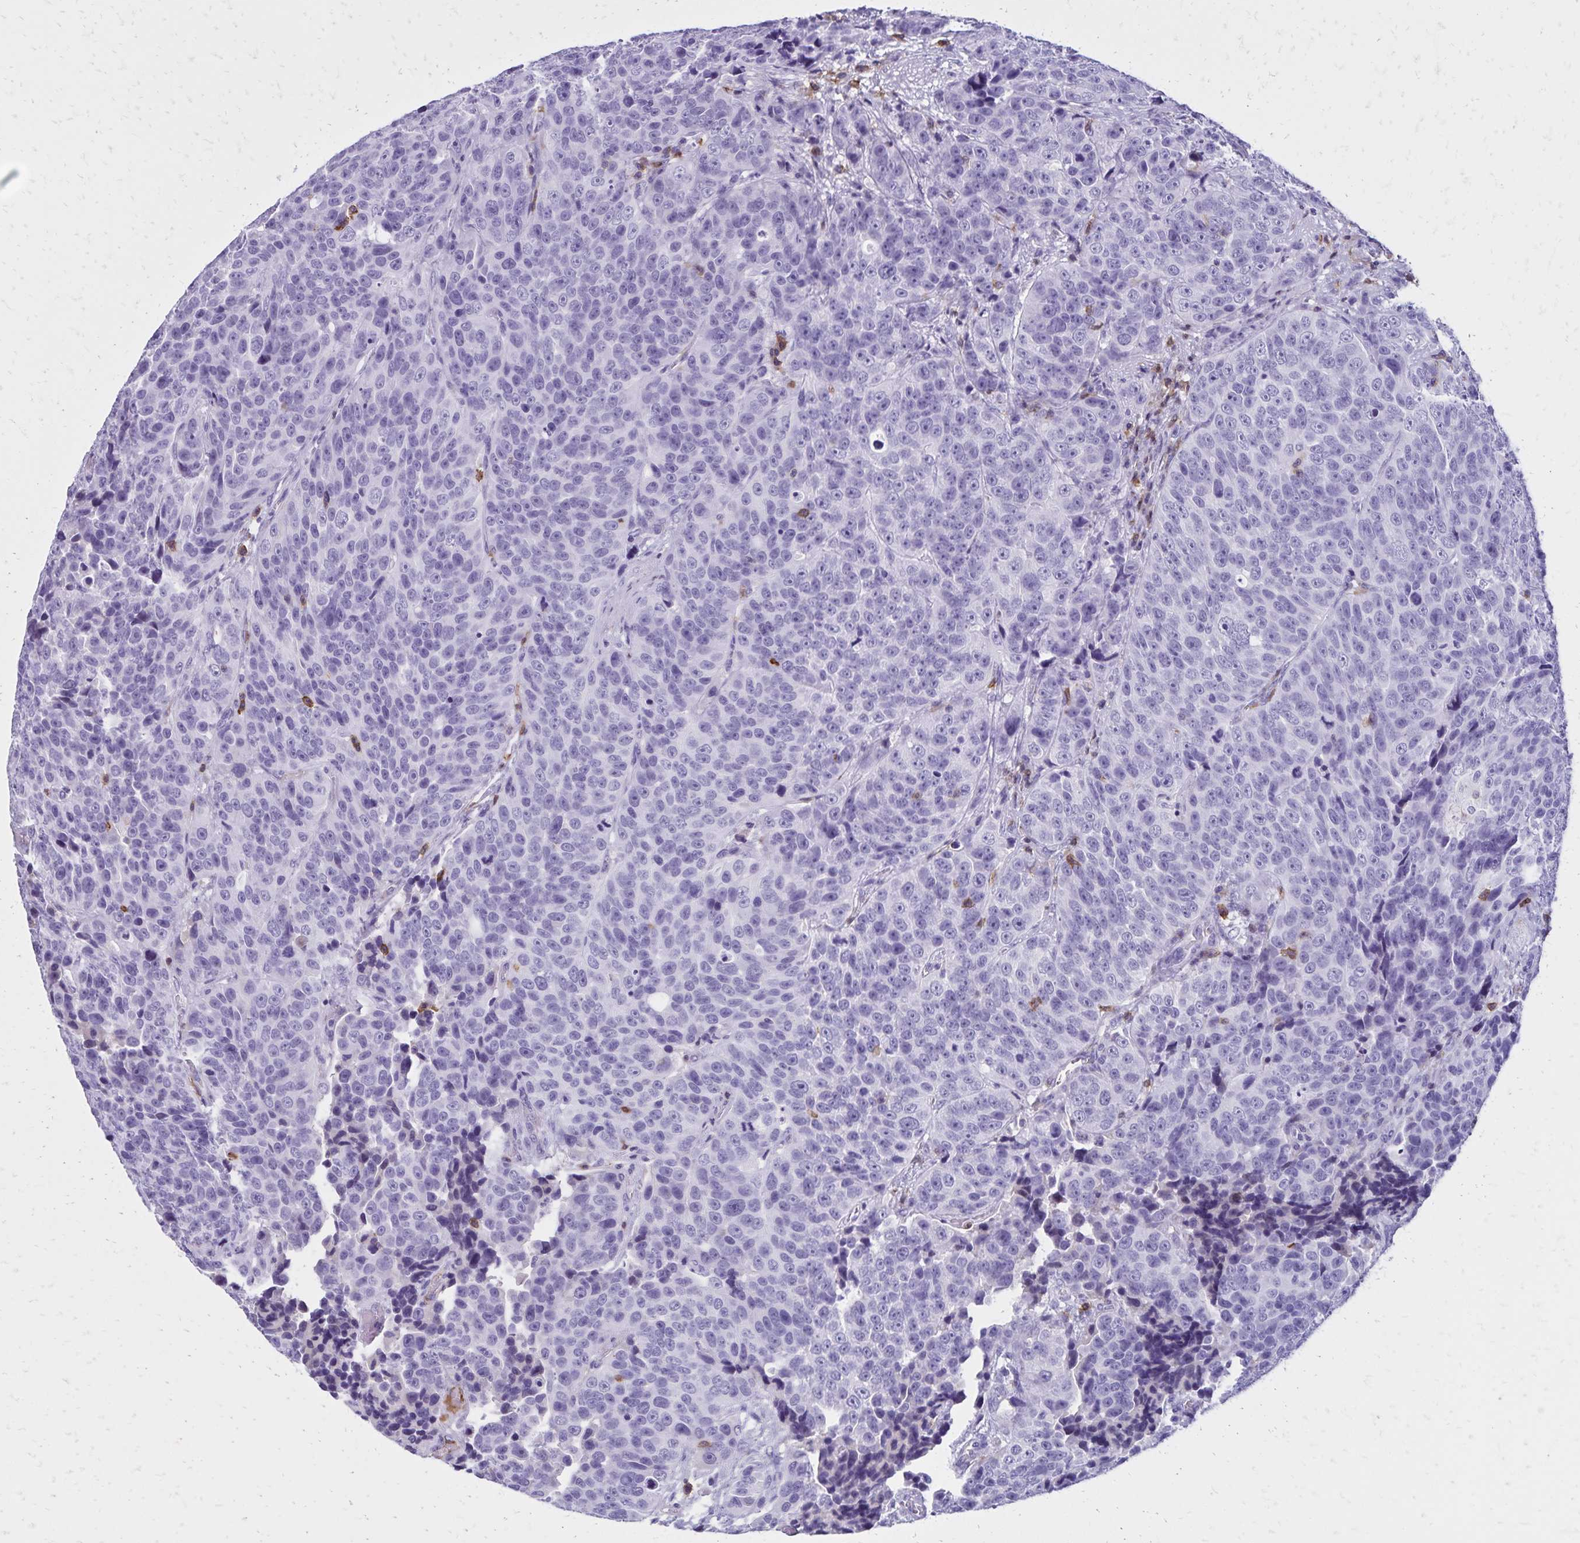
{"staining": {"intensity": "negative", "quantity": "none", "location": "none"}, "tissue": "urothelial cancer", "cell_type": "Tumor cells", "image_type": "cancer", "snomed": [{"axis": "morphology", "description": "Urothelial carcinoma, NOS"}, {"axis": "topography", "description": "Urinary bladder"}], "caption": "There is no significant staining in tumor cells of transitional cell carcinoma.", "gene": "CD27", "patient": {"sex": "male", "age": 52}}